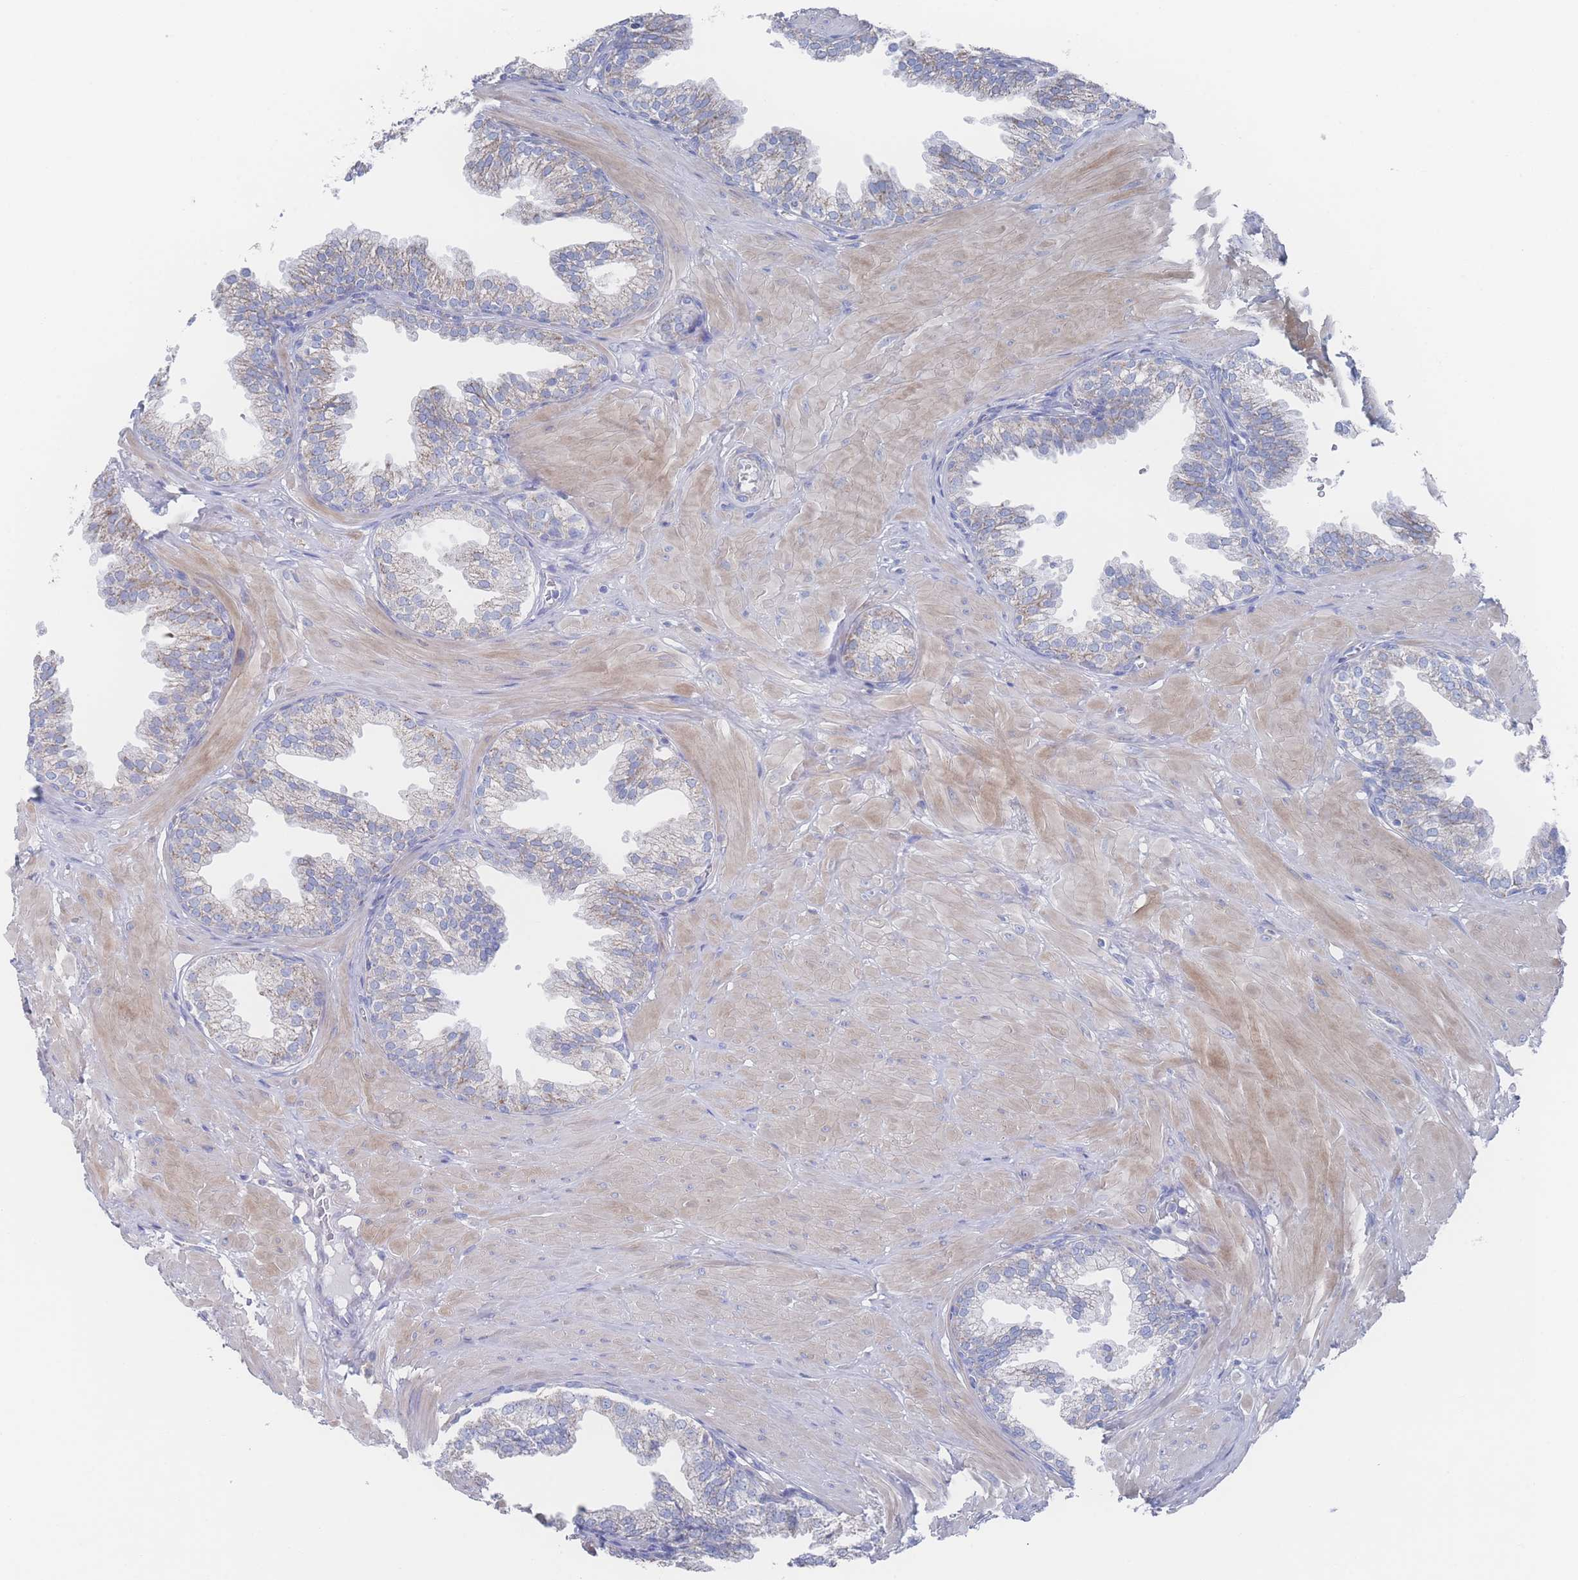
{"staining": {"intensity": "weak", "quantity": "25%-75%", "location": "cytoplasmic/membranous"}, "tissue": "prostate", "cell_type": "Glandular cells", "image_type": "normal", "snomed": [{"axis": "morphology", "description": "Normal tissue, NOS"}, {"axis": "topography", "description": "Prostate"}, {"axis": "topography", "description": "Peripheral nerve tissue"}], "caption": "Weak cytoplasmic/membranous protein staining is identified in about 25%-75% of glandular cells in prostate. The staining was performed using DAB to visualize the protein expression in brown, while the nuclei were stained in blue with hematoxylin (Magnification: 20x).", "gene": "SNPH", "patient": {"sex": "male", "age": 55}}